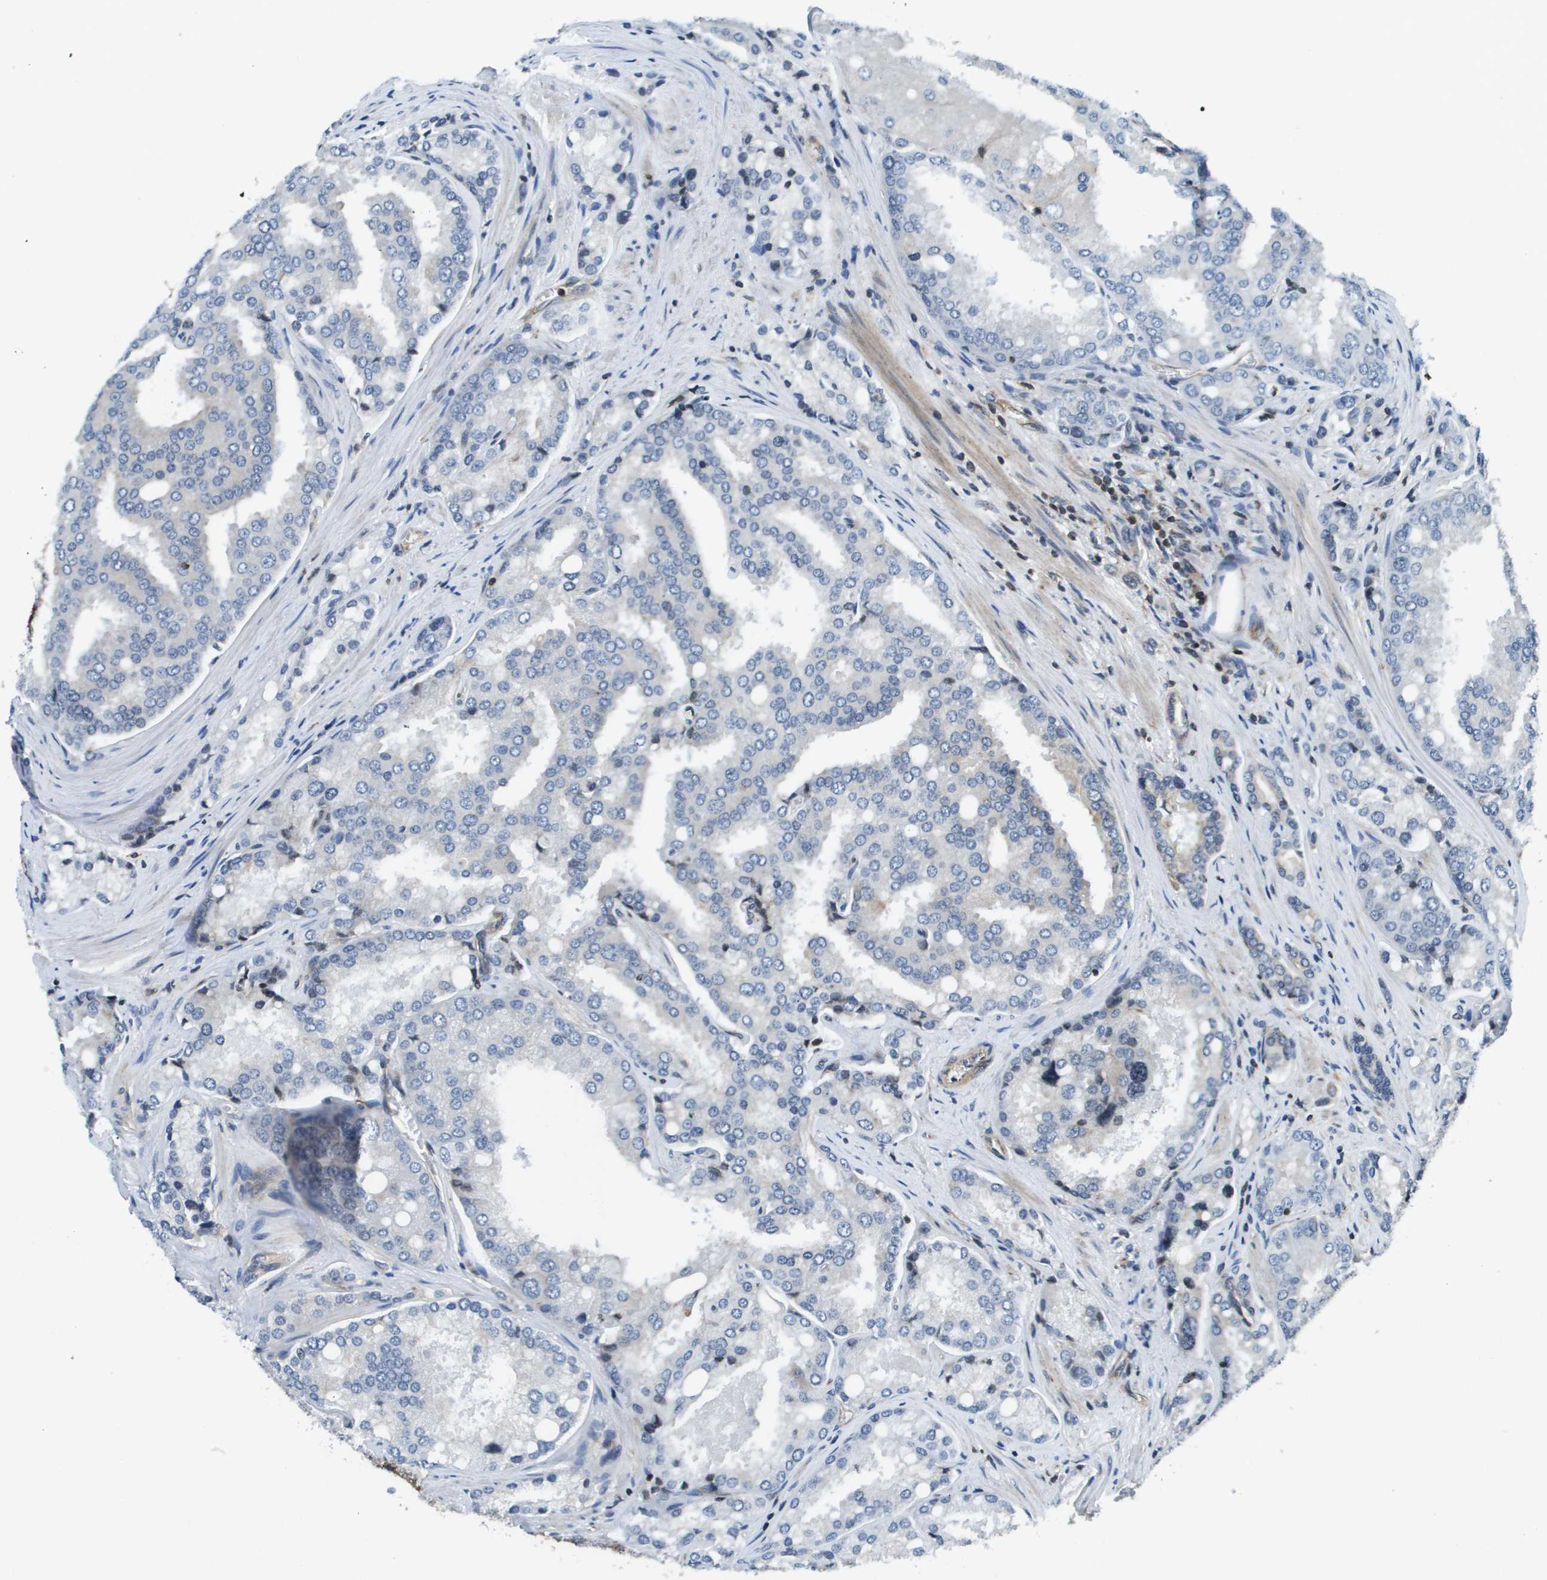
{"staining": {"intensity": "negative", "quantity": "none", "location": "none"}, "tissue": "prostate cancer", "cell_type": "Tumor cells", "image_type": "cancer", "snomed": [{"axis": "morphology", "description": "Adenocarcinoma, High grade"}, {"axis": "topography", "description": "Prostate"}], "caption": "There is no significant staining in tumor cells of prostate cancer.", "gene": "ESYT1", "patient": {"sex": "male", "age": 50}}